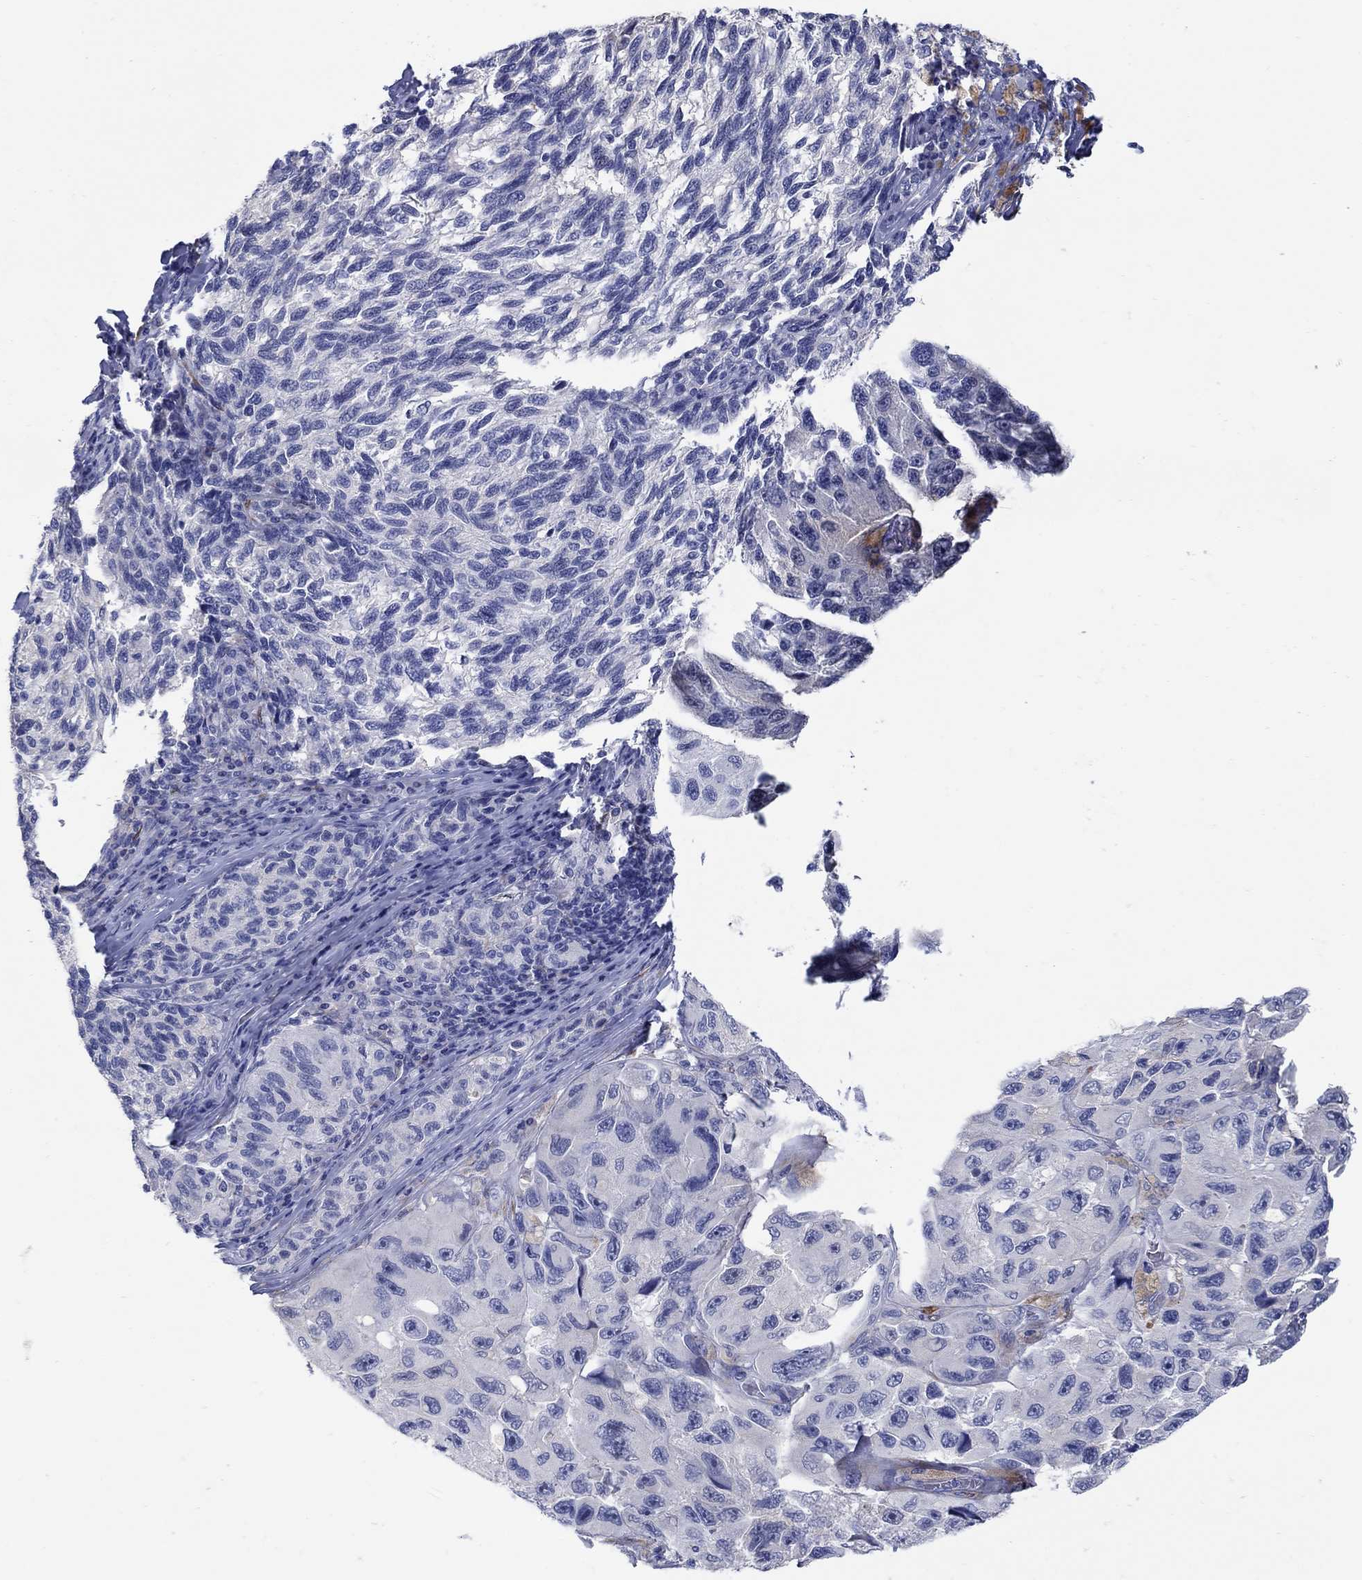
{"staining": {"intensity": "negative", "quantity": "none", "location": "none"}, "tissue": "melanoma", "cell_type": "Tumor cells", "image_type": "cancer", "snomed": [{"axis": "morphology", "description": "Malignant melanoma, NOS"}, {"axis": "topography", "description": "Skin"}], "caption": "Immunohistochemical staining of human melanoma shows no significant positivity in tumor cells.", "gene": "REEP2", "patient": {"sex": "female", "age": 73}}